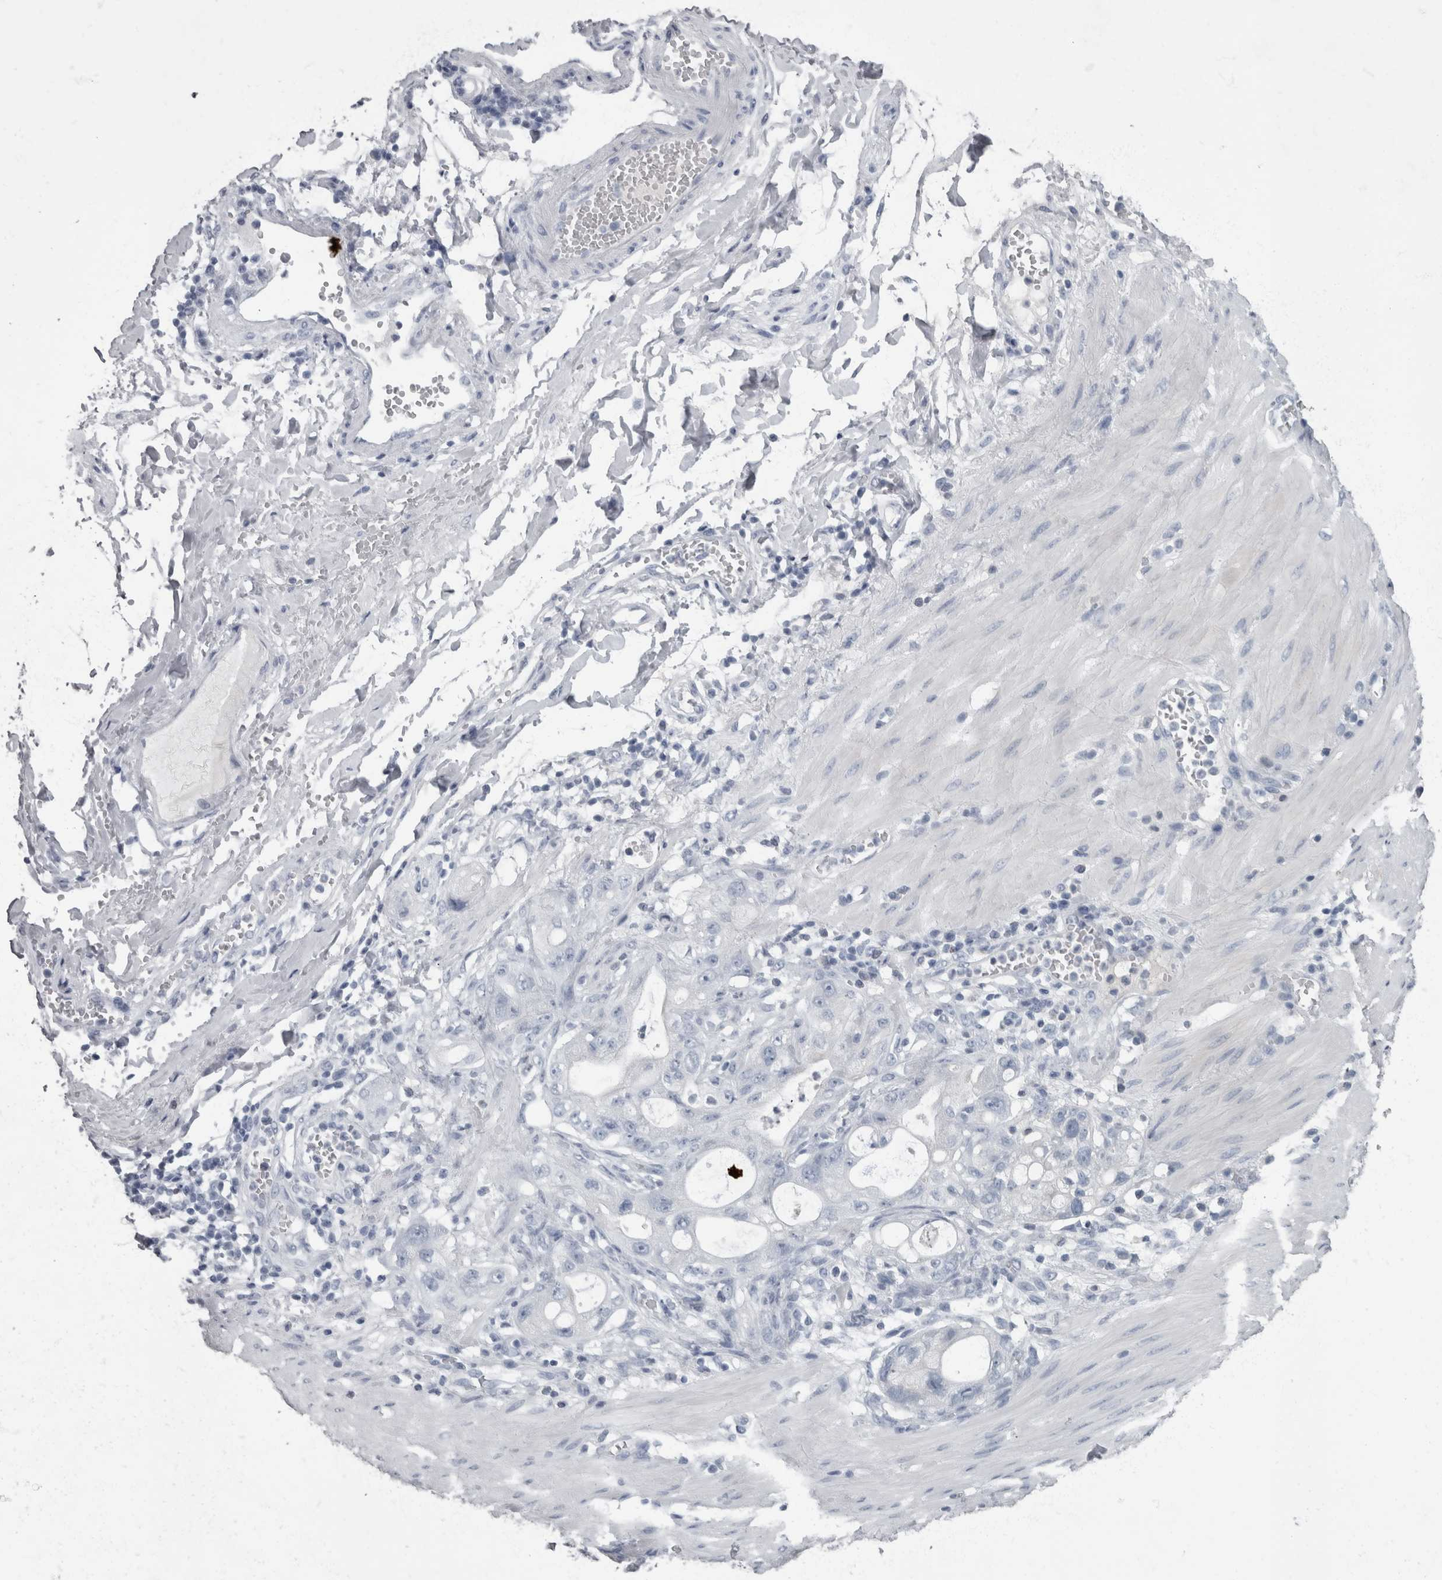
{"staining": {"intensity": "negative", "quantity": "none", "location": "none"}, "tissue": "stomach cancer", "cell_type": "Tumor cells", "image_type": "cancer", "snomed": [{"axis": "morphology", "description": "Adenocarcinoma, NOS"}, {"axis": "topography", "description": "Stomach"}, {"axis": "topography", "description": "Stomach, lower"}], "caption": "Image shows no significant protein staining in tumor cells of stomach adenocarcinoma.", "gene": "PPP1R3C", "patient": {"sex": "female", "age": 48}}